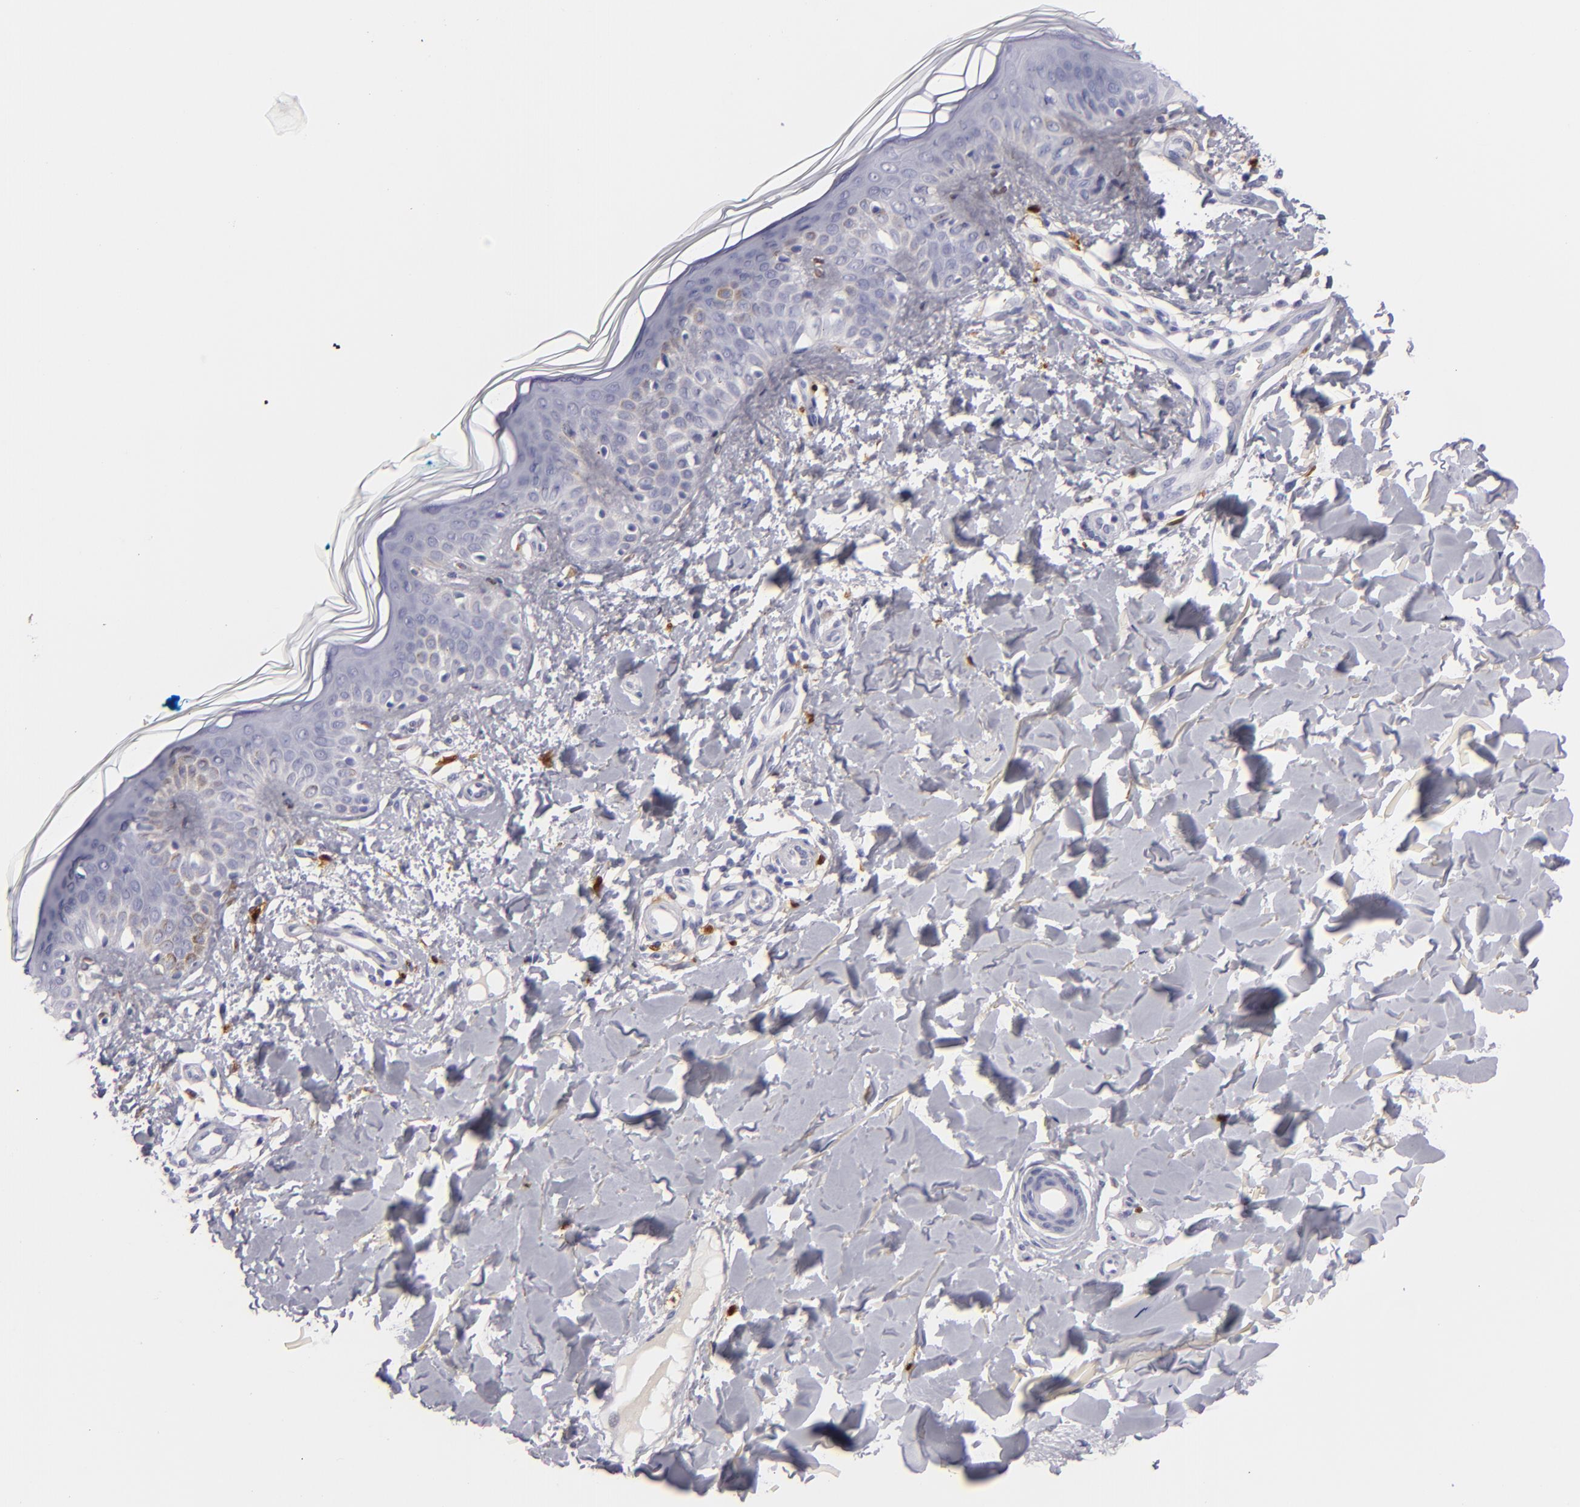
{"staining": {"intensity": "moderate", "quantity": ">75%", "location": "cytoplasmic/membranous"}, "tissue": "skin", "cell_type": "Fibroblasts", "image_type": "normal", "snomed": [{"axis": "morphology", "description": "Normal tissue, NOS"}, {"axis": "topography", "description": "Skin"}], "caption": "The immunohistochemical stain shows moderate cytoplasmic/membranous expression in fibroblasts of benign skin. (DAB = brown stain, brightfield microscopy at high magnification).", "gene": "F13A1", "patient": {"sex": "male", "age": 32}}